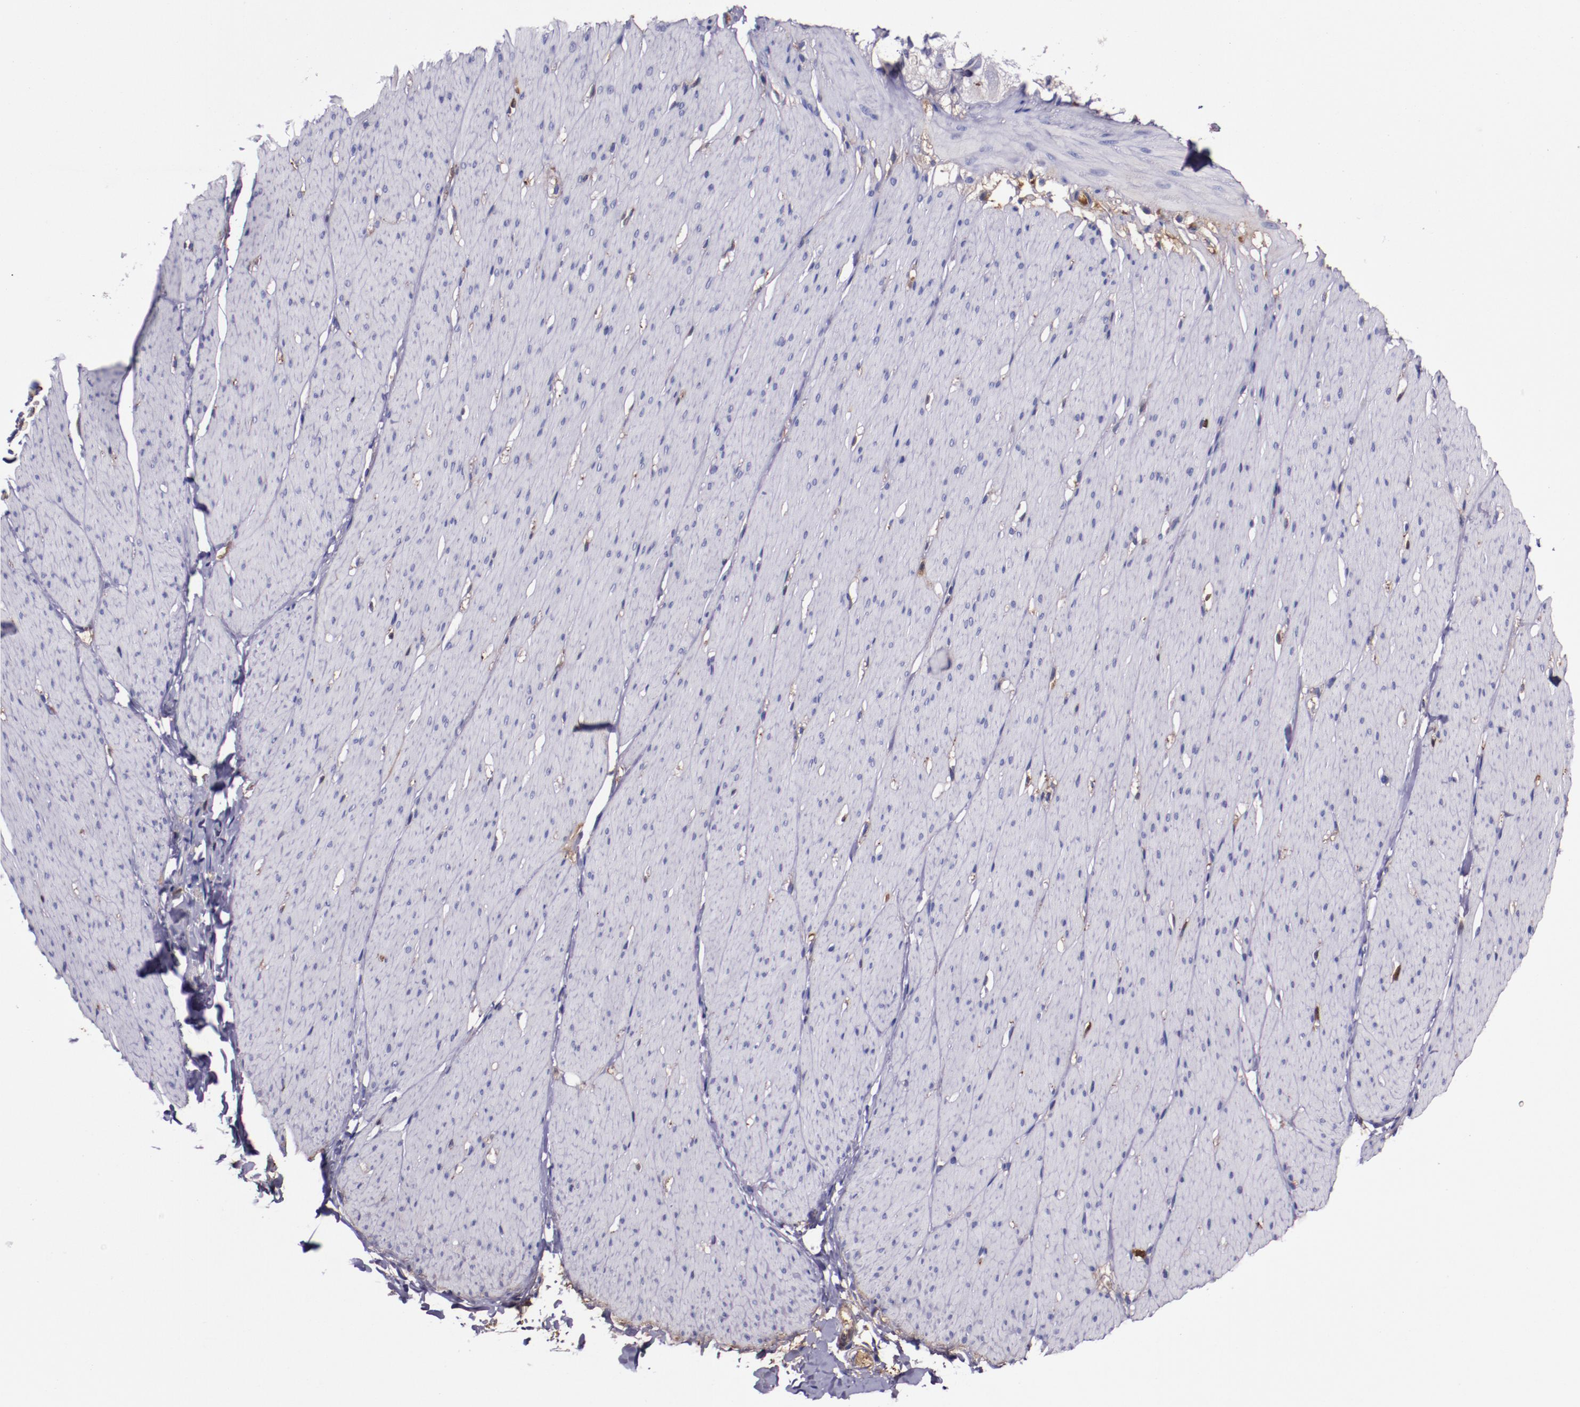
{"staining": {"intensity": "moderate", "quantity": "<25%", "location": "cytoplasmic/membranous"}, "tissue": "smooth muscle", "cell_type": "Smooth muscle cells", "image_type": "normal", "snomed": [{"axis": "morphology", "description": "Normal tissue, NOS"}, {"axis": "topography", "description": "Smooth muscle"}, {"axis": "topography", "description": "Colon"}], "caption": "Immunohistochemical staining of unremarkable smooth muscle shows low levels of moderate cytoplasmic/membranous positivity in approximately <25% of smooth muscle cells. (DAB (3,3'-diaminobenzidine) IHC, brown staining for protein, blue staining for nuclei).", "gene": "APOH", "patient": {"sex": "male", "age": 67}}